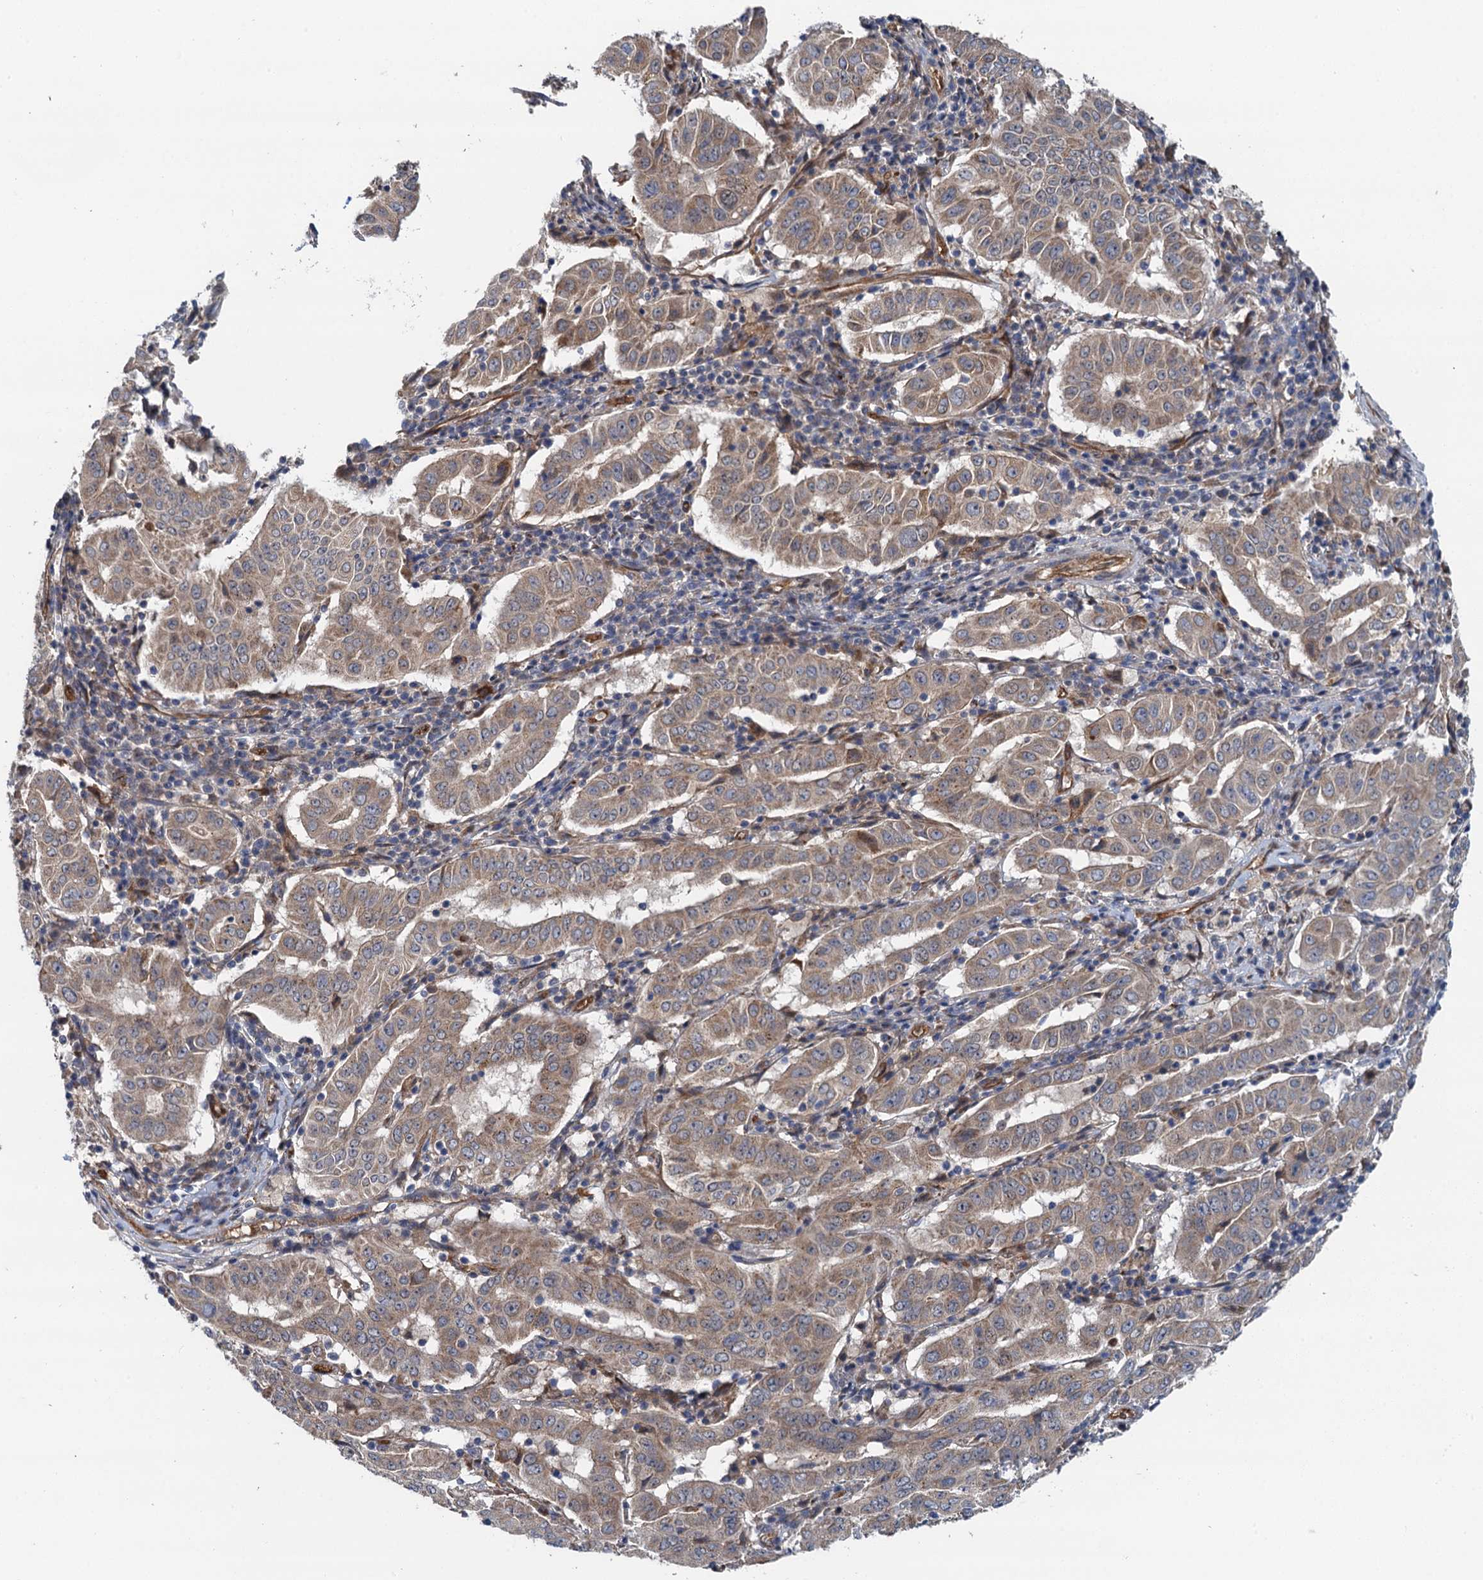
{"staining": {"intensity": "weak", "quantity": ">75%", "location": "cytoplasmic/membranous"}, "tissue": "pancreatic cancer", "cell_type": "Tumor cells", "image_type": "cancer", "snomed": [{"axis": "morphology", "description": "Adenocarcinoma, NOS"}, {"axis": "topography", "description": "Pancreas"}], "caption": "Pancreatic adenocarcinoma stained with a brown dye exhibits weak cytoplasmic/membranous positive staining in approximately >75% of tumor cells.", "gene": "NLRP10", "patient": {"sex": "male", "age": 63}}